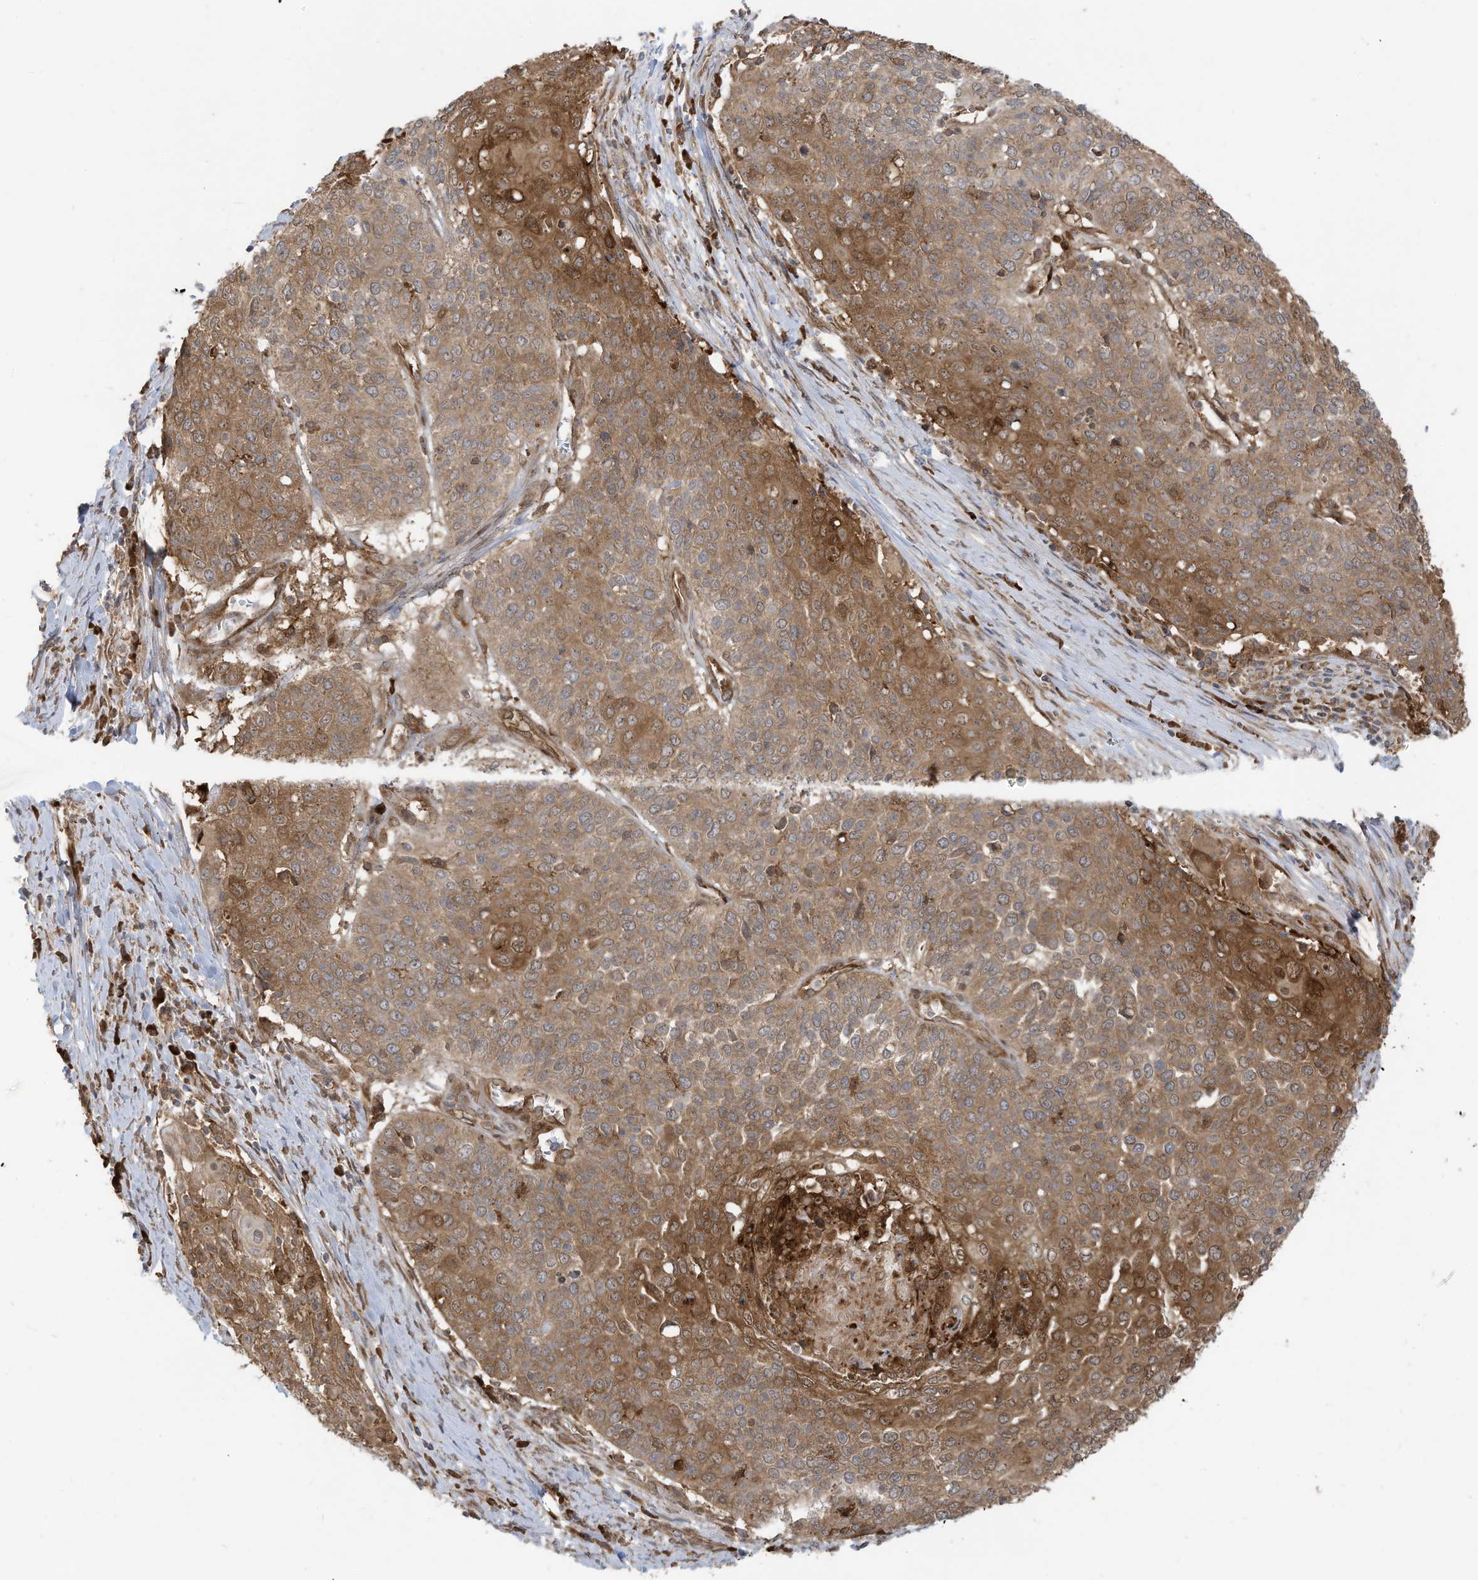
{"staining": {"intensity": "moderate", "quantity": ">75%", "location": "cytoplasmic/membranous"}, "tissue": "cervical cancer", "cell_type": "Tumor cells", "image_type": "cancer", "snomed": [{"axis": "morphology", "description": "Squamous cell carcinoma, NOS"}, {"axis": "topography", "description": "Cervix"}], "caption": "Protein positivity by IHC exhibits moderate cytoplasmic/membranous staining in approximately >75% of tumor cells in cervical squamous cell carcinoma. The staining was performed using DAB, with brown indicating positive protein expression. Nuclei are stained blue with hematoxylin.", "gene": "USE1", "patient": {"sex": "female", "age": 39}}